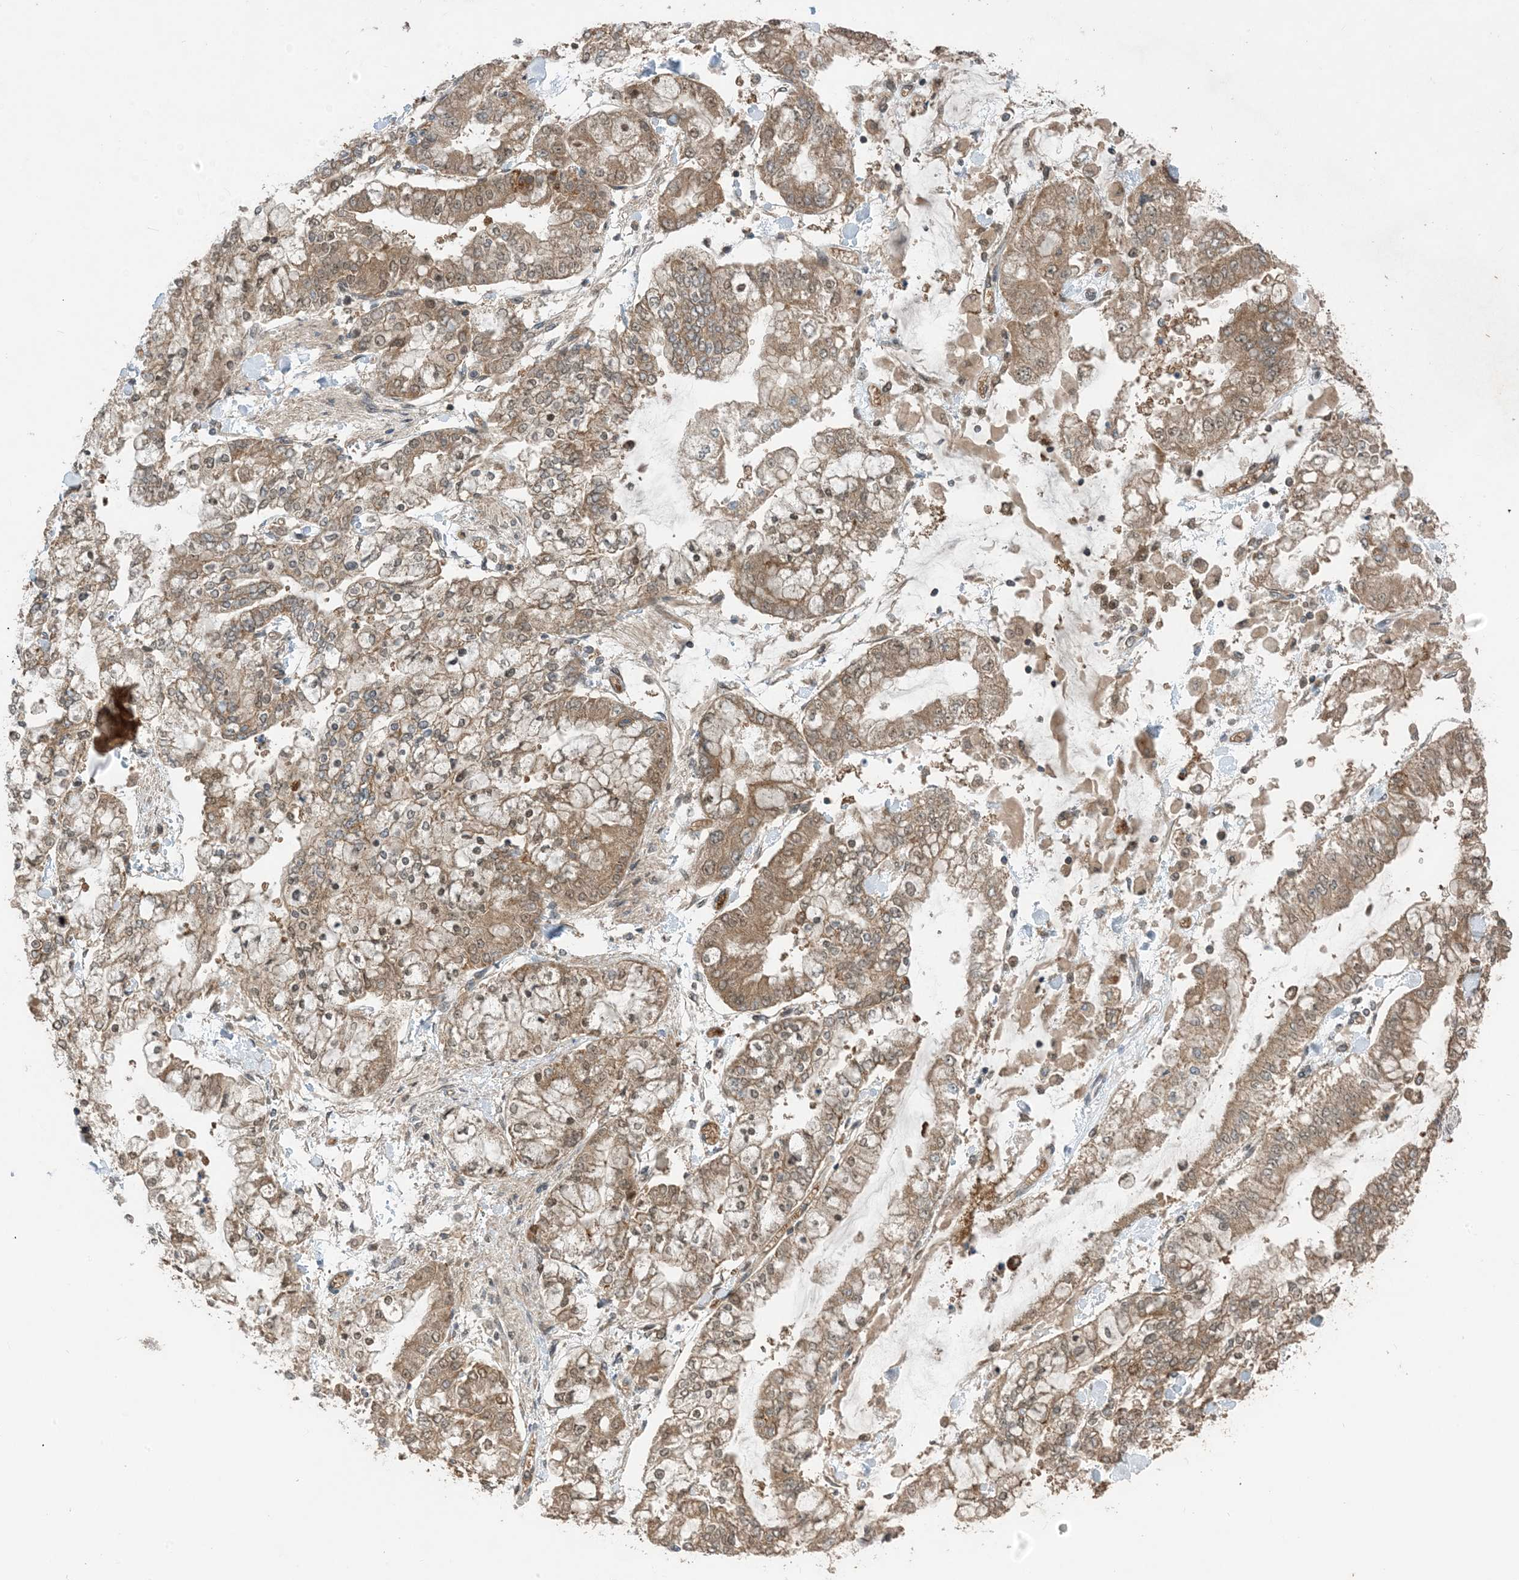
{"staining": {"intensity": "moderate", "quantity": ">75%", "location": "cytoplasmic/membranous"}, "tissue": "stomach cancer", "cell_type": "Tumor cells", "image_type": "cancer", "snomed": [{"axis": "morphology", "description": "Normal tissue, NOS"}, {"axis": "morphology", "description": "Adenocarcinoma, NOS"}, {"axis": "topography", "description": "Stomach, upper"}, {"axis": "topography", "description": "Stomach"}], "caption": "Stomach cancer (adenocarcinoma) tissue displays moderate cytoplasmic/membranous positivity in approximately >75% of tumor cells", "gene": "PUSL1", "patient": {"sex": "male", "age": 76}}